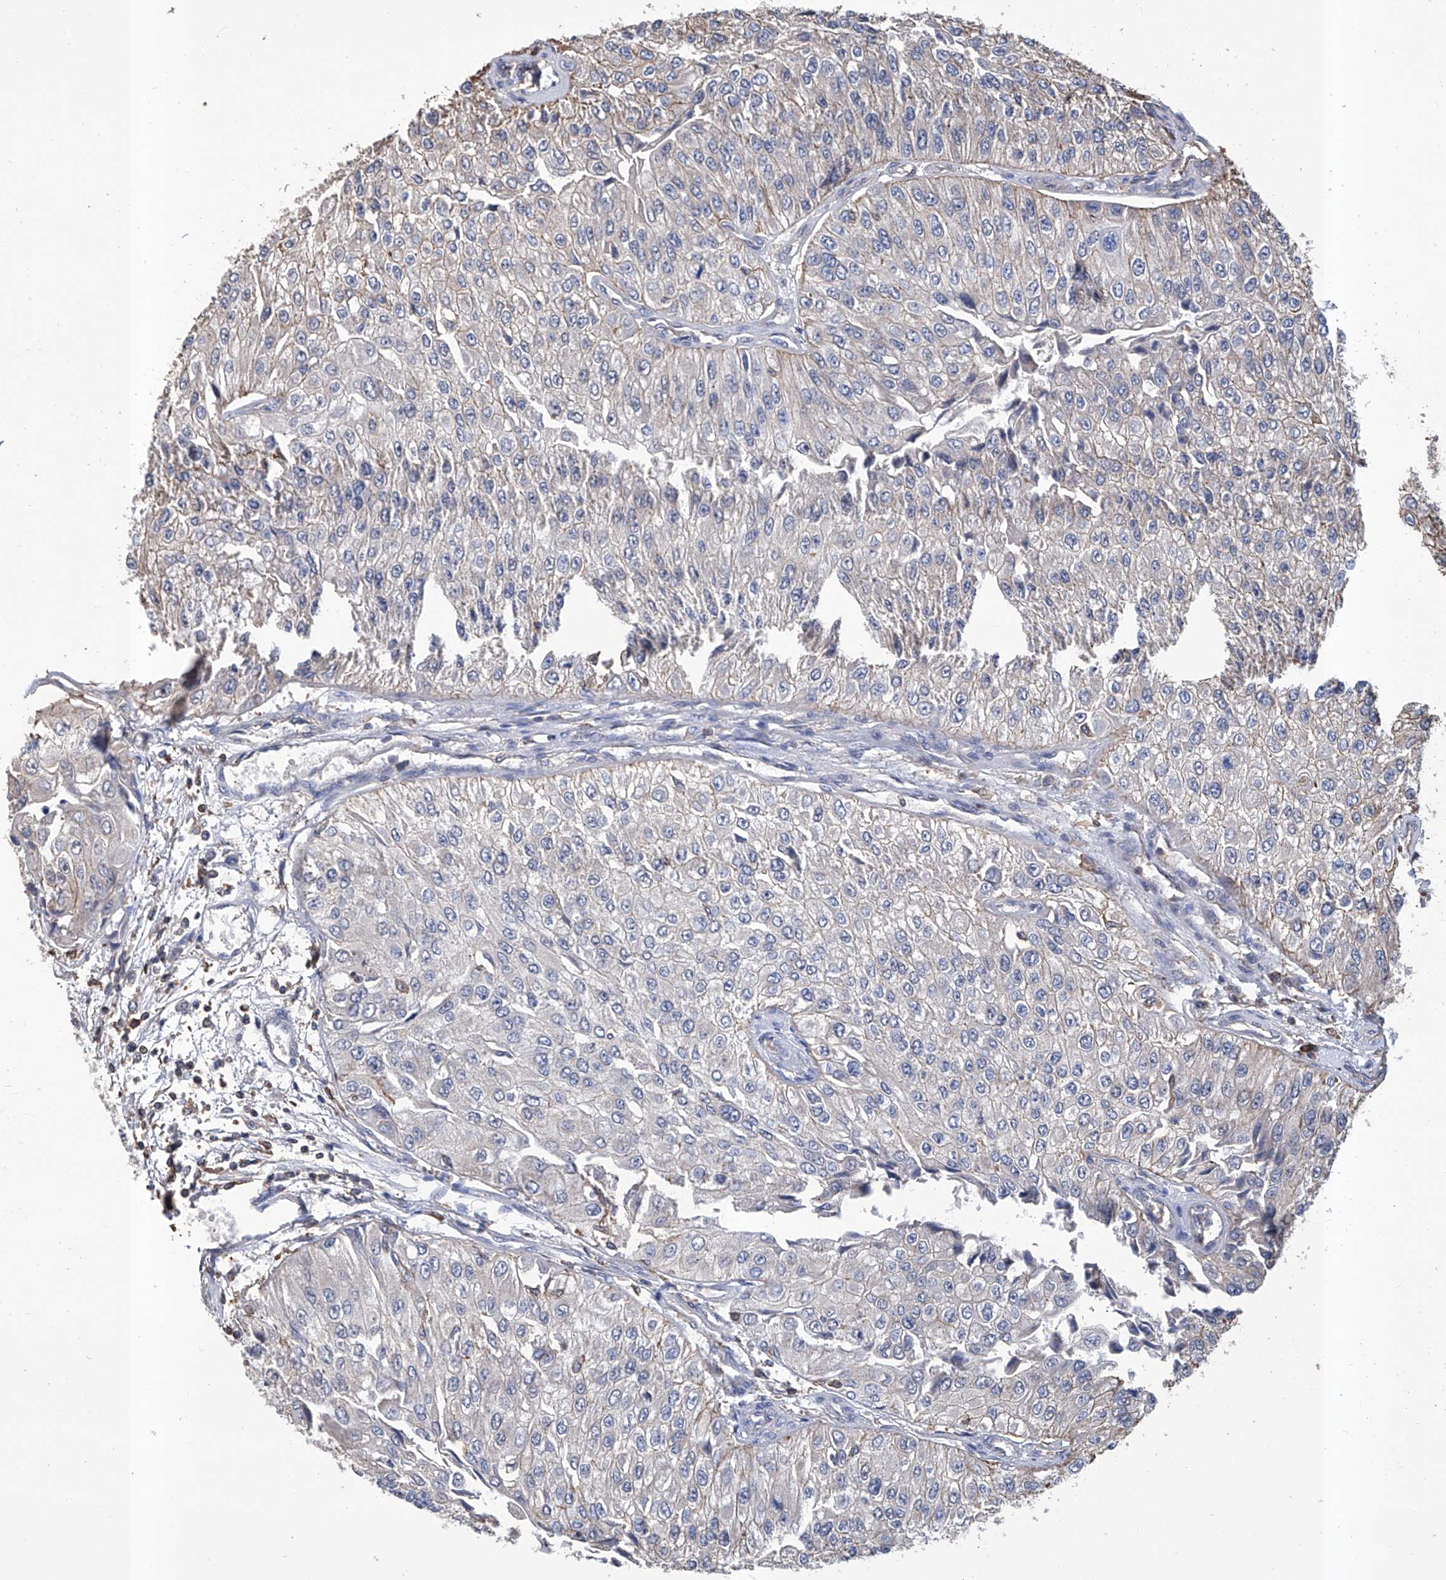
{"staining": {"intensity": "negative", "quantity": "none", "location": "none"}, "tissue": "urothelial cancer", "cell_type": "Tumor cells", "image_type": "cancer", "snomed": [{"axis": "morphology", "description": "Urothelial carcinoma, High grade"}, {"axis": "topography", "description": "Kidney"}, {"axis": "topography", "description": "Urinary bladder"}], "caption": "Immunohistochemical staining of human urothelial carcinoma (high-grade) displays no significant staining in tumor cells. Brightfield microscopy of immunohistochemistry (IHC) stained with DAB (brown) and hematoxylin (blue), captured at high magnification.", "gene": "GPT", "patient": {"sex": "male", "age": 77}}